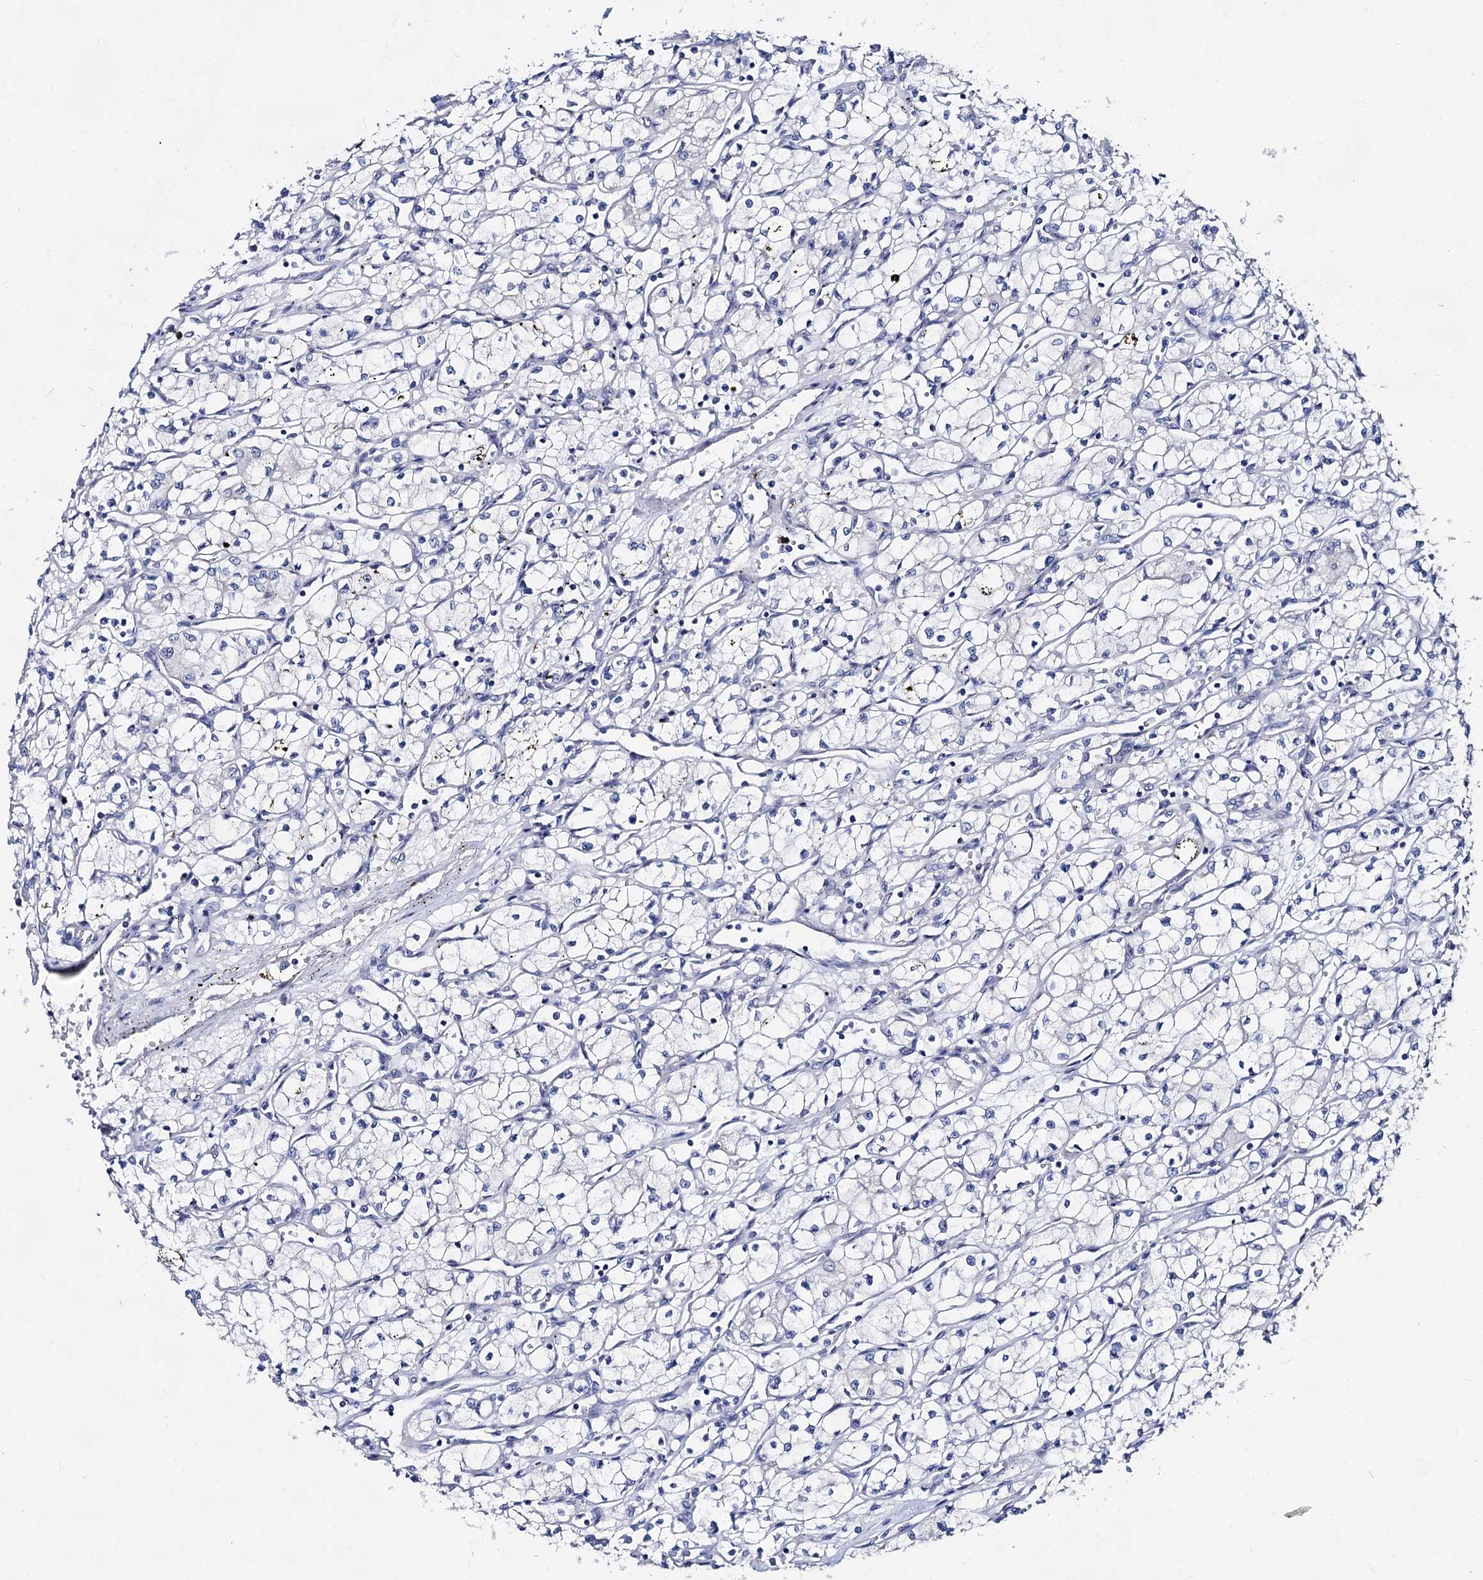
{"staining": {"intensity": "negative", "quantity": "none", "location": "none"}, "tissue": "renal cancer", "cell_type": "Tumor cells", "image_type": "cancer", "snomed": [{"axis": "morphology", "description": "Adenocarcinoma, NOS"}, {"axis": "topography", "description": "Kidney"}], "caption": "Renal cancer was stained to show a protein in brown. There is no significant staining in tumor cells.", "gene": "CAPRIN2", "patient": {"sex": "male", "age": 59}}